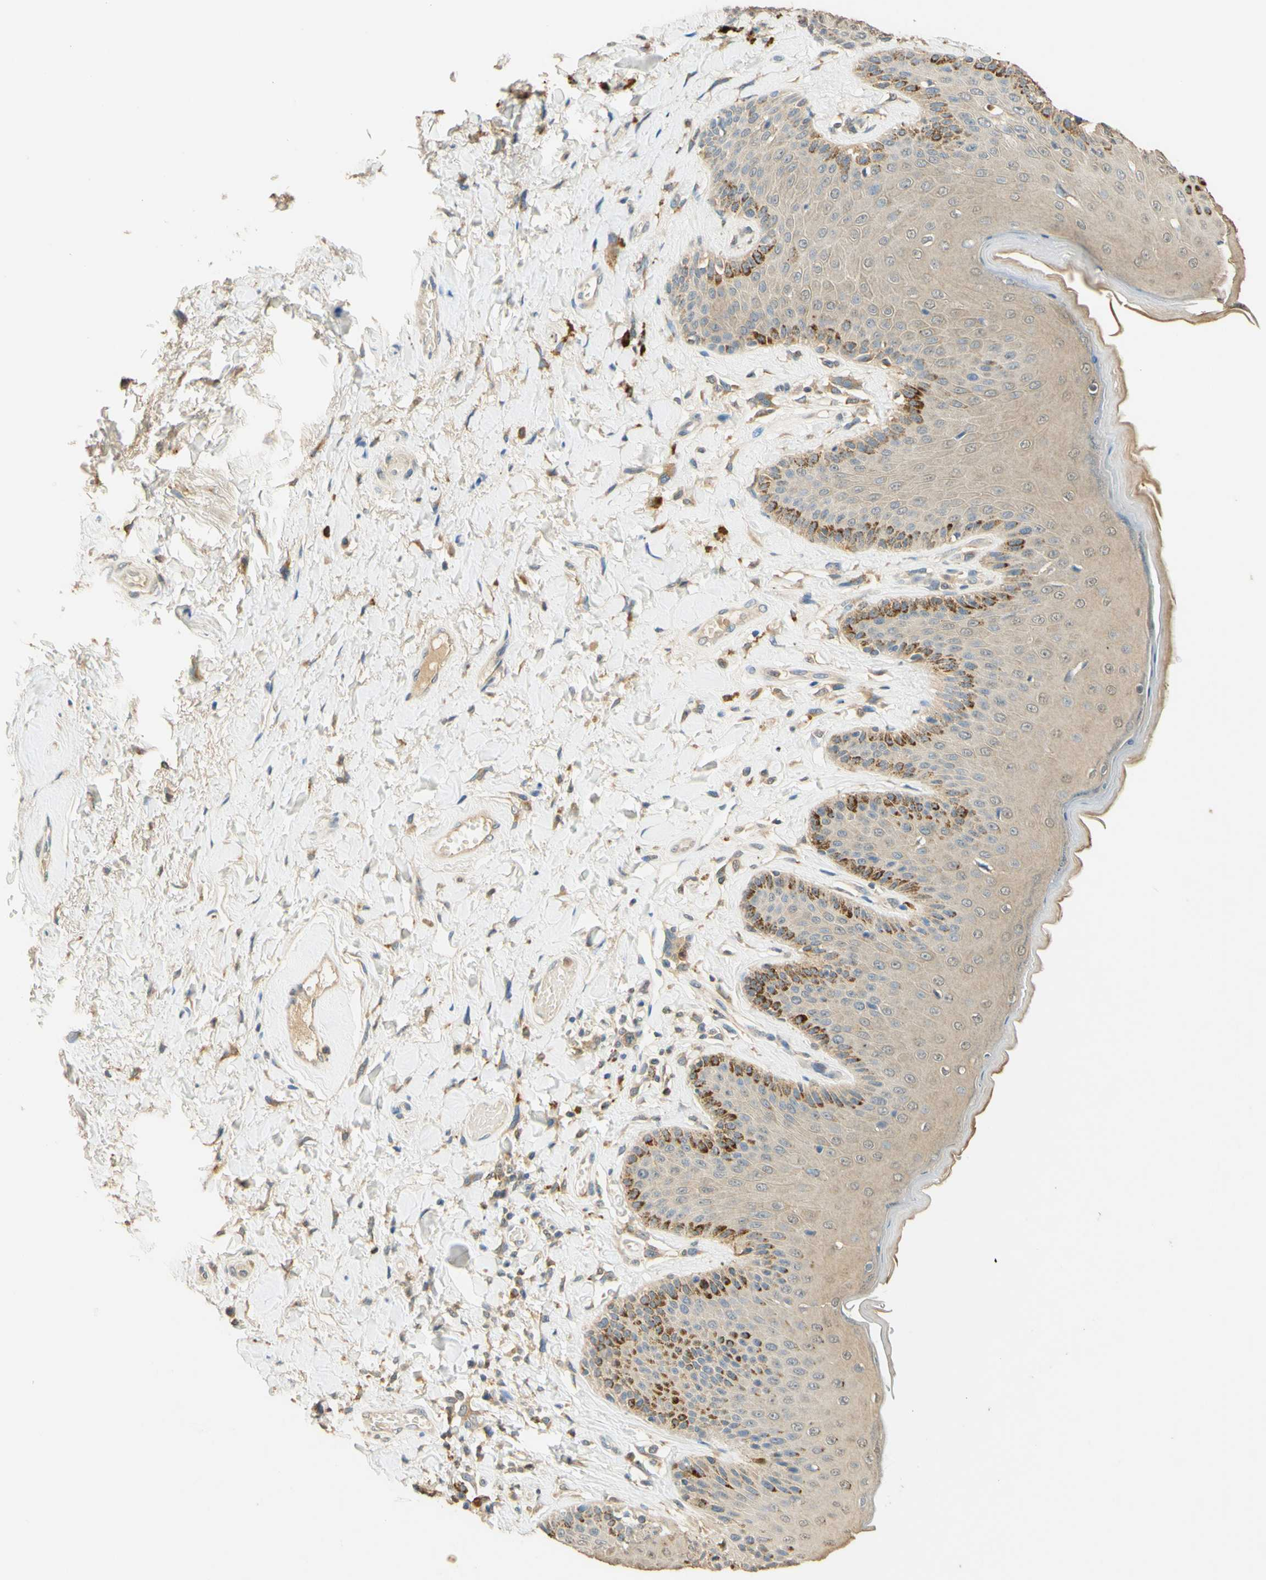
{"staining": {"intensity": "weak", "quantity": "25%-75%", "location": "cytoplasmic/membranous"}, "tissue": "skin", "cell_type": "Epidermal cells", "image_type": "normal", "snomed": [{"axis": "morphology", "description": "Normal tissue, NOS"}, {"axis": "topography", "description": "Anal"}], "caption": "IHC histopathology image of benign human skin stained for a protein (brown), which exhibits low levels of weak cytoplasmic/membranous staining in approximately 25%-75% of epidermal cells.", "gene": "ENTREP2", "patient": {"sex": "male", "age": 69}}